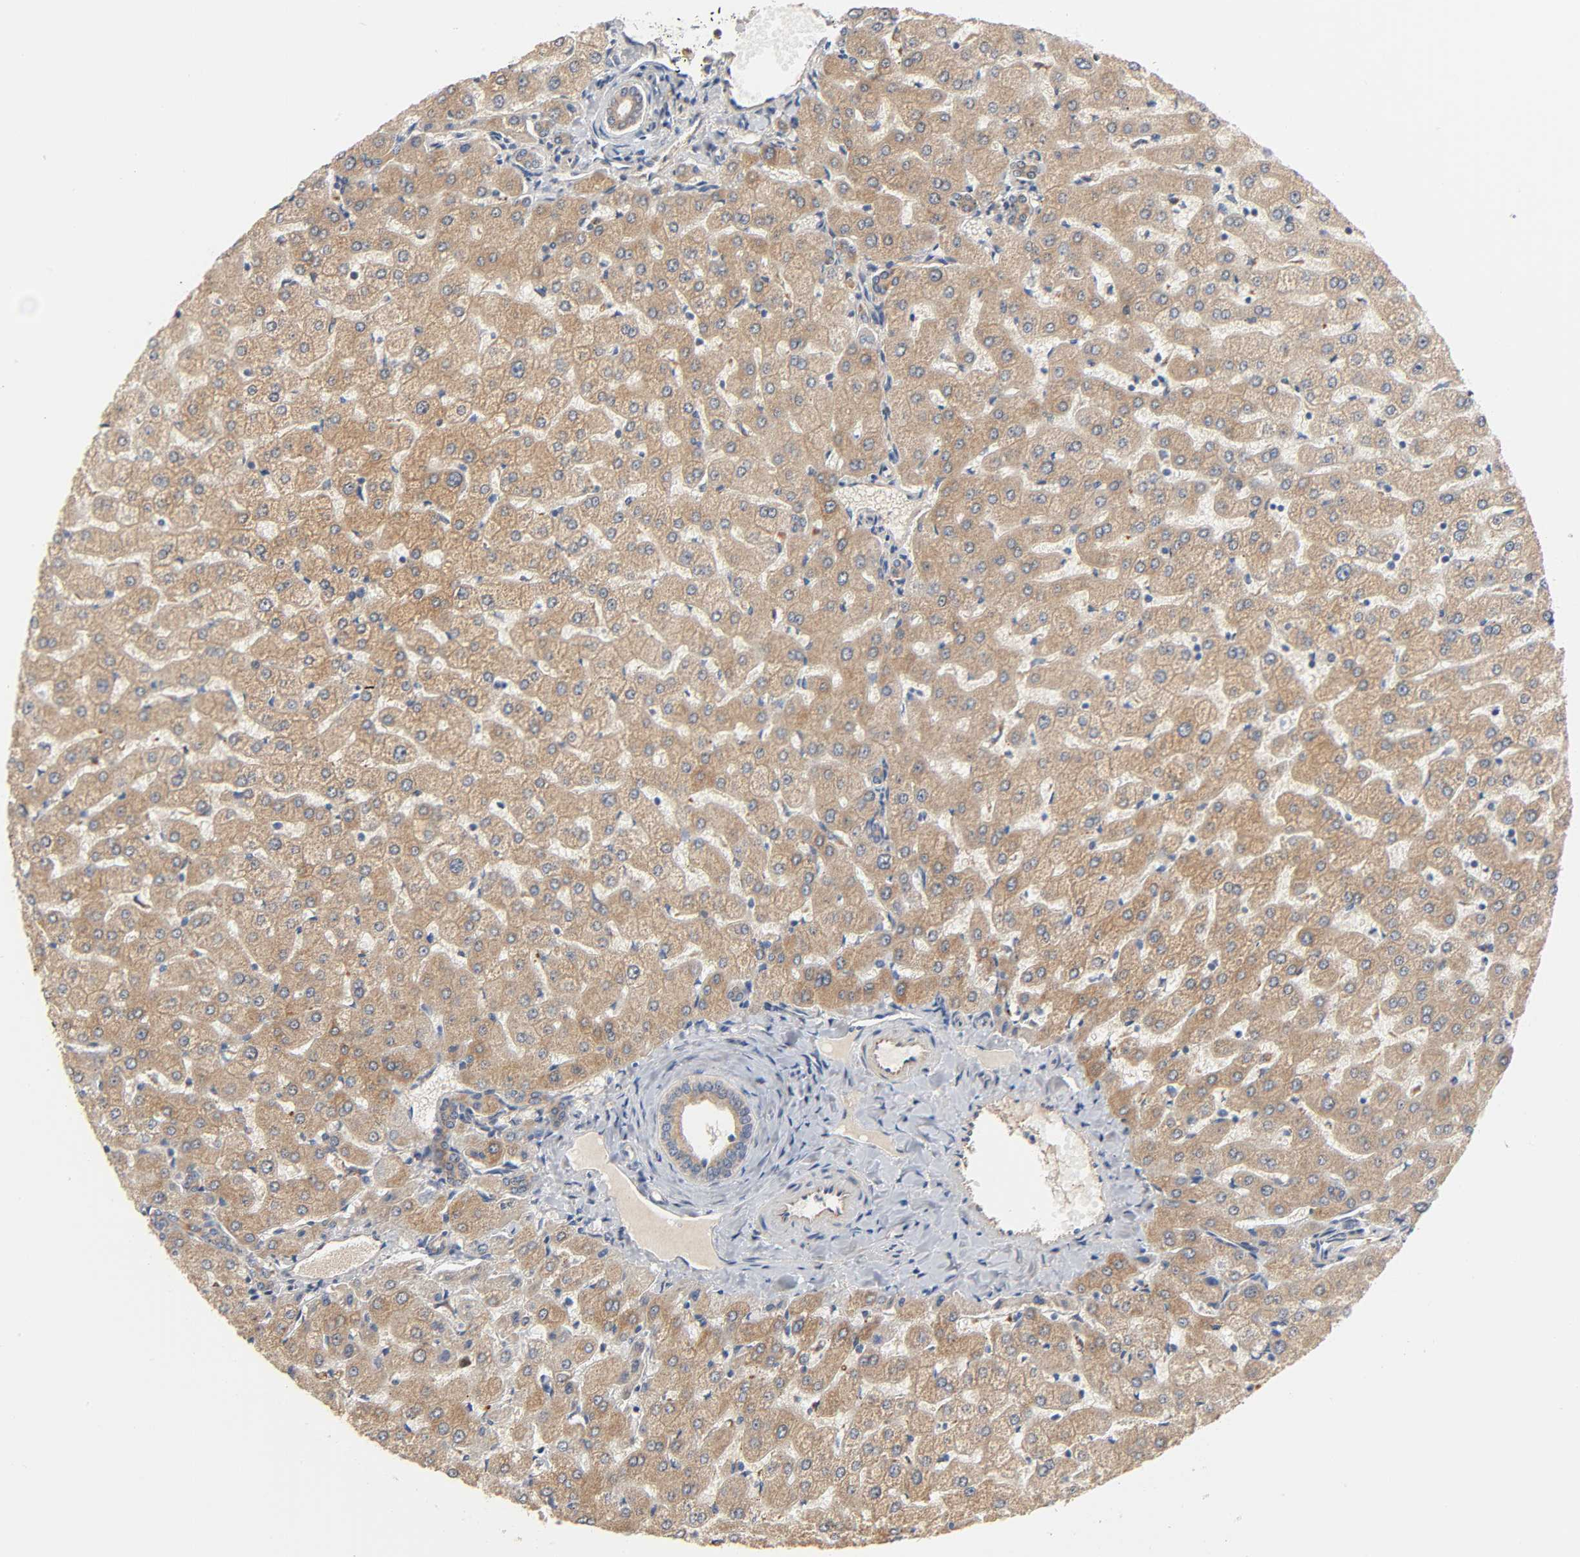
{"staining": {"intensity": "moderate", "quantity": ">75%", "location": "cytoplasmic/membranous"}, "tissue": "liver", "cell_type": "Cholangiocytes", "image_type": "normal", "snomed": [{"axis": "morphology", "description": "Normal tissue, NOS"}, {"axis": "morphology", "description": "Fibrosis, NOS"}, {"axis": "topography", "description": "Liver"}], "caption": "Cholangiocytes reveal medium levels of moderate cytoplasmic/membranous expression in about >75% of cells in benign liver.", "gene": "REEP5", "patient": {"sex": "female", "age": 29}}